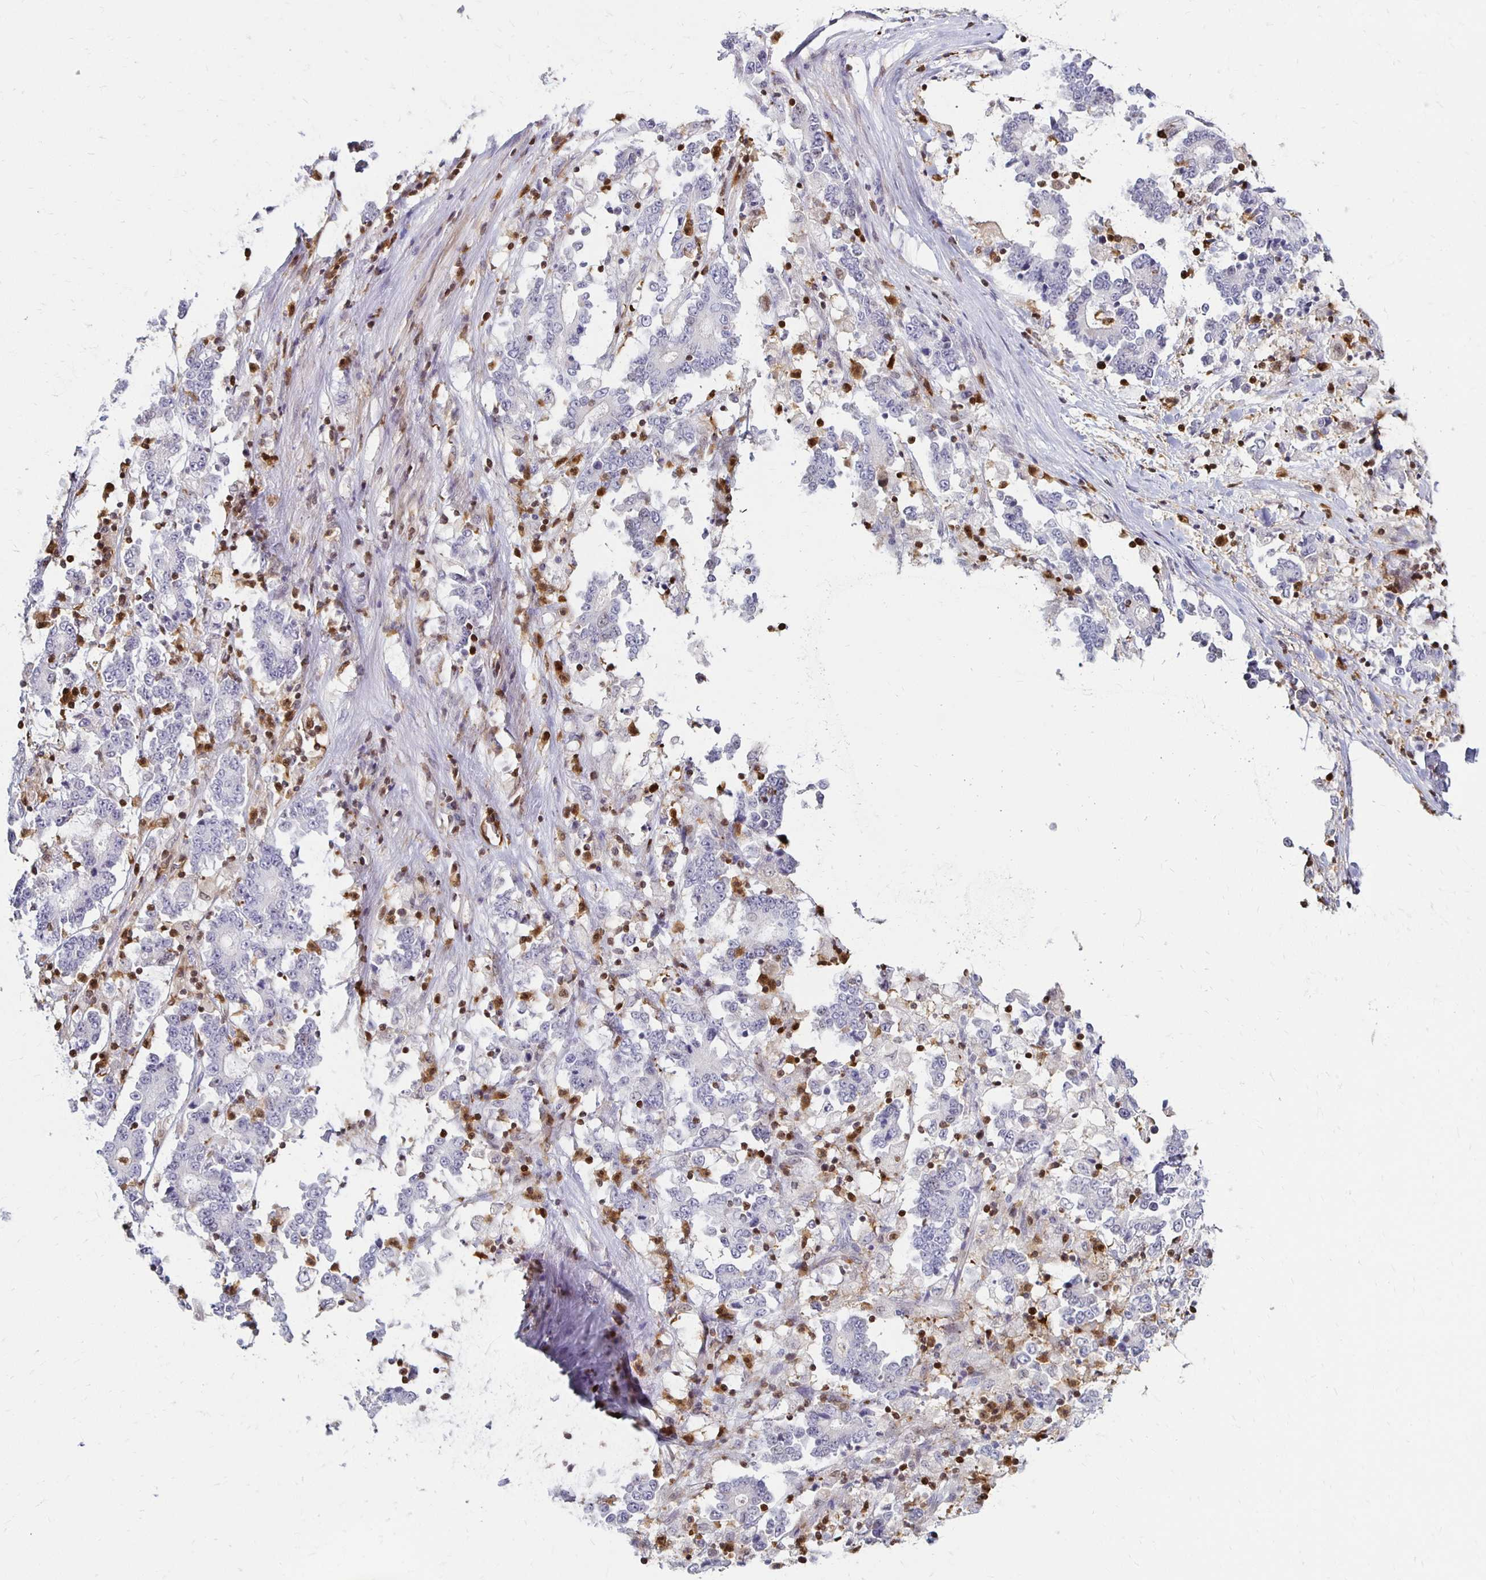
{"staining": {"intensity": "negative", "quantity": "none", "location": "none"}, "tissue": "stomach cancer", "cell_type": "Tumor cells", "image_type": "cancer", "snomed": [{"axis": "morphology", "description": "Adenocarcinoma, NOS"}, {"axis": "topography", "description": "Stomach, upper"}], "caption": "An immunohistochemistry photomicrograph of stomach cancer (adenocarcinoma) is shown. There is no staining in tumor cells of stomach cancer (adenocarcinoma).", "gene": "CCL21", "patient": {"sex": "male", "age": 68}}